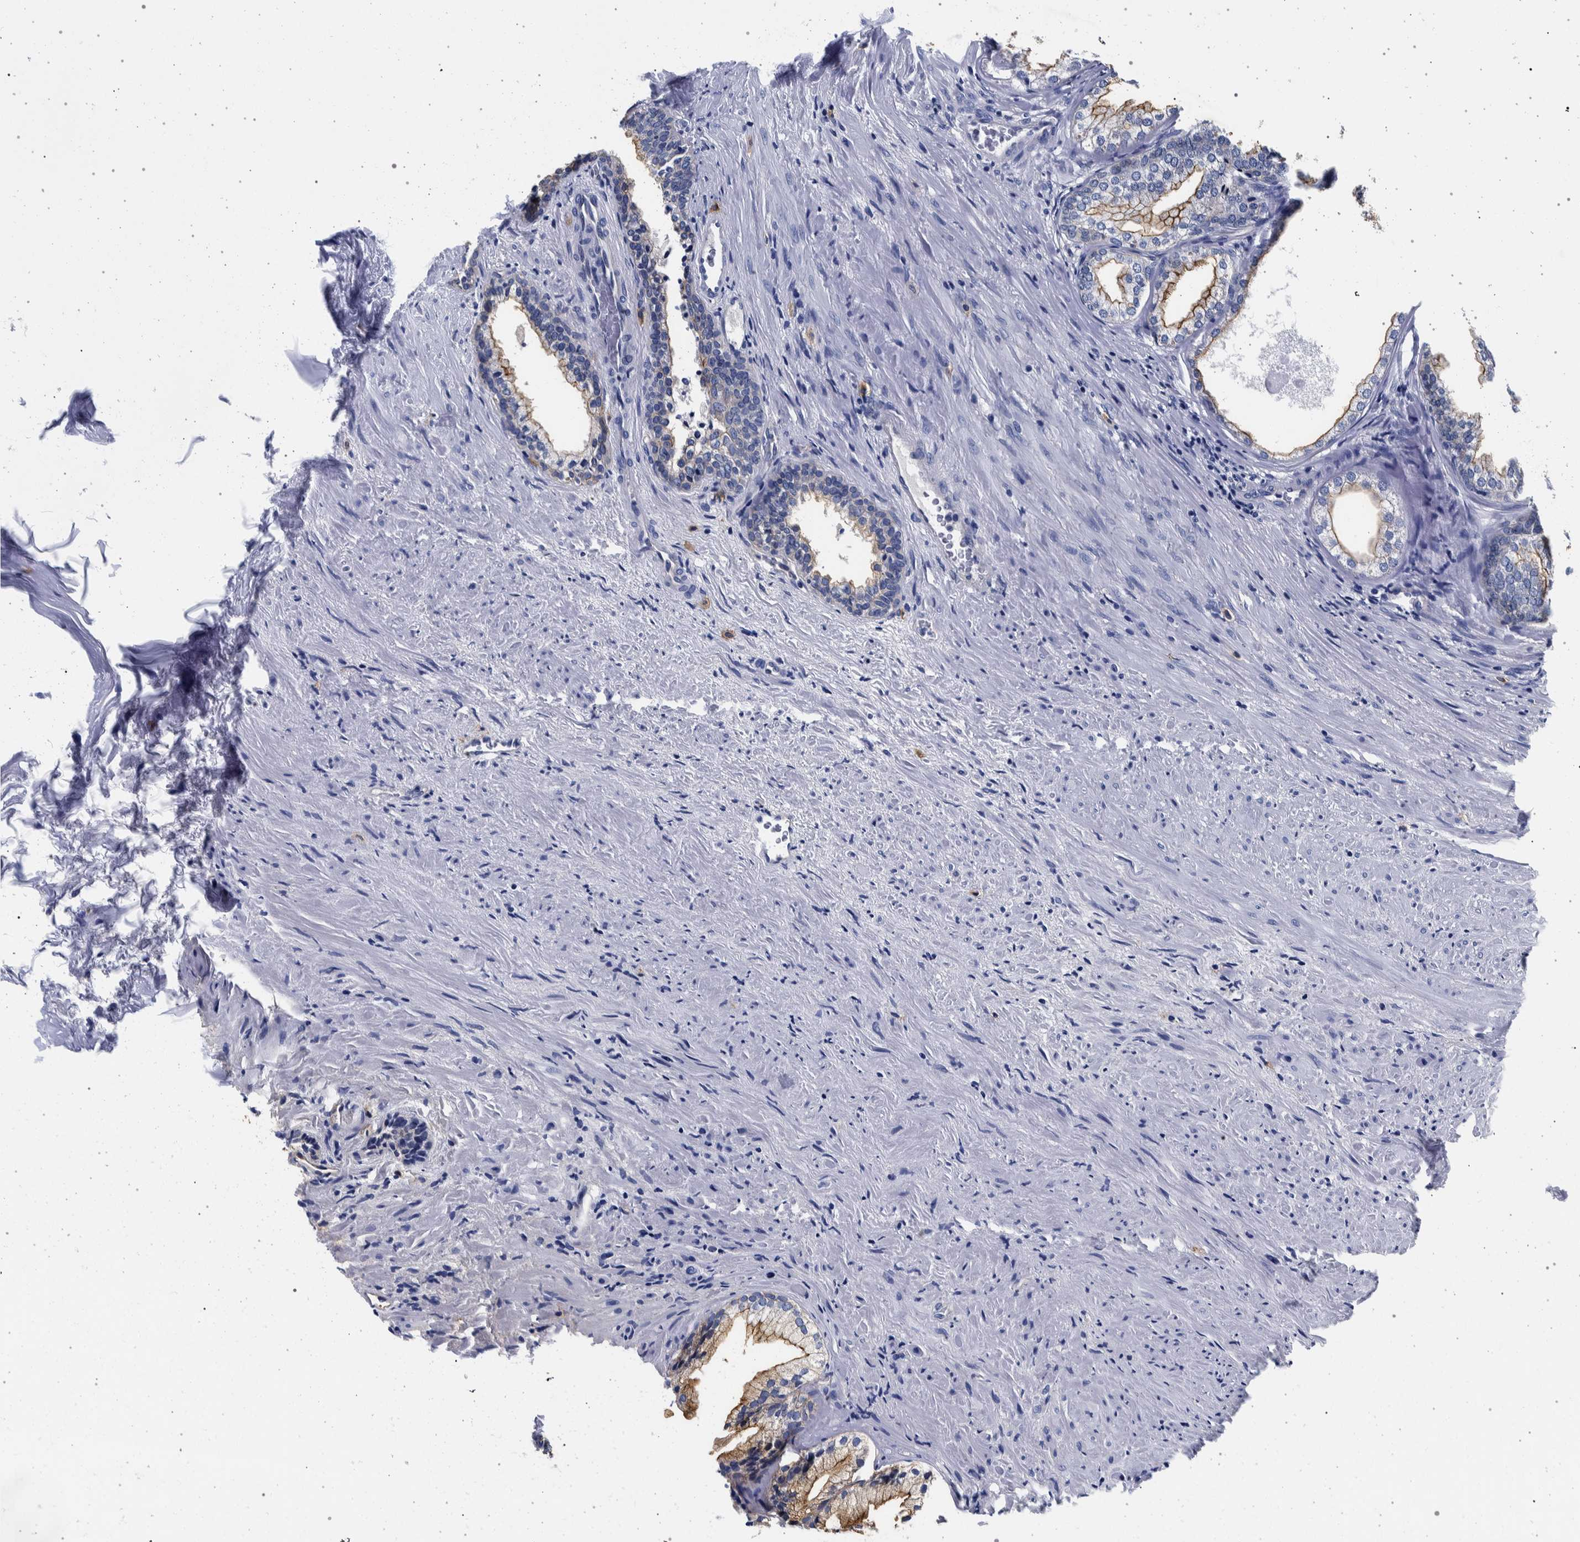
{"staining": {"intensity": "moderate", "quantity": "<25%", "location": "cytoplasmic/membranous"}, "tissue": "prostate", "cell_type": "Glandular cells", "image_type": "normal", "snomed": [{"axis": "morphology", "description": "Normal tissue, NOS"}, {"axis": "topography", "description": "Prostate"}], "caption": "Immunohistochemical staining of normal human prostate demonstrates <25% levels of moderate cytoplasmic/membranous protein positivity in approximately <25% of glandular cells. The staining was performed using DAB (3,3'-diaminobenzidine) to visualize the protein expression in brown, while the nuclei were stained in blue with hematoxylin (Magnification: 20x).", "gene": "NIBAN2", "patient": {"sex": "male", "age": 76}}